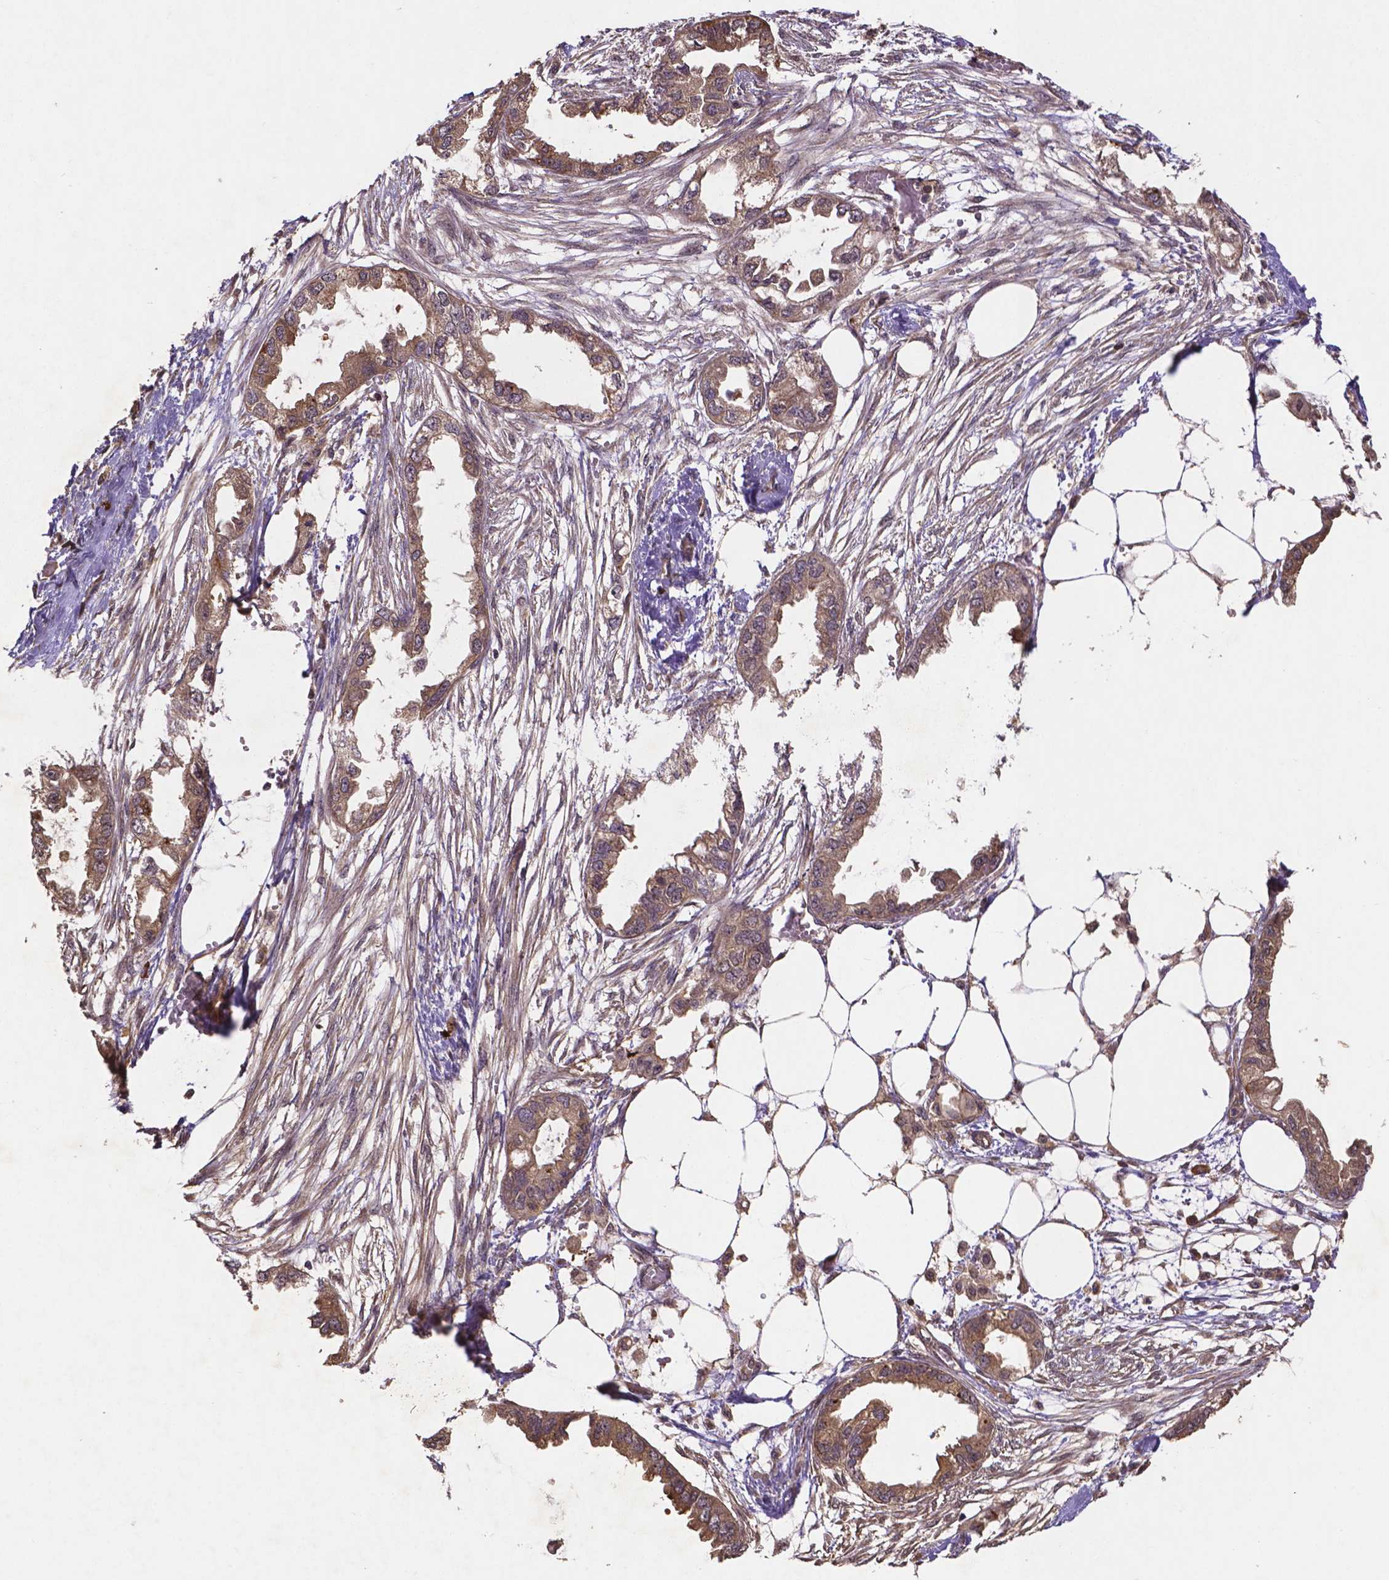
{"staining": {"intensity": "moderate", "quantity": ">75%", "location": "cytoplasmic/membranous"}, "tissue": "endometrial cancer", "cell_type": "Tumor cells", "image_type": "cancer", "snomed": [{"axis": "morphology", "description": "Adenocarcinoma, NOS"}, {"axis": "morphology", "description": "Adenocarcinoma, metastatic, NOS"}, {"axis": "topography", "description": "Adipose tissue"}, {"axis": "topography", "description": "Endometrium"}], "caption": "DAB (3,3'-diaminobenzidine) immunohistochemical staining of endometrial cancer demonstrates moderate cytoplasmic/membranous protein positivity in approximately >75% of tumor cells.", "gene": "RNF123", "patient": {"sex": "female", "age": 67}}